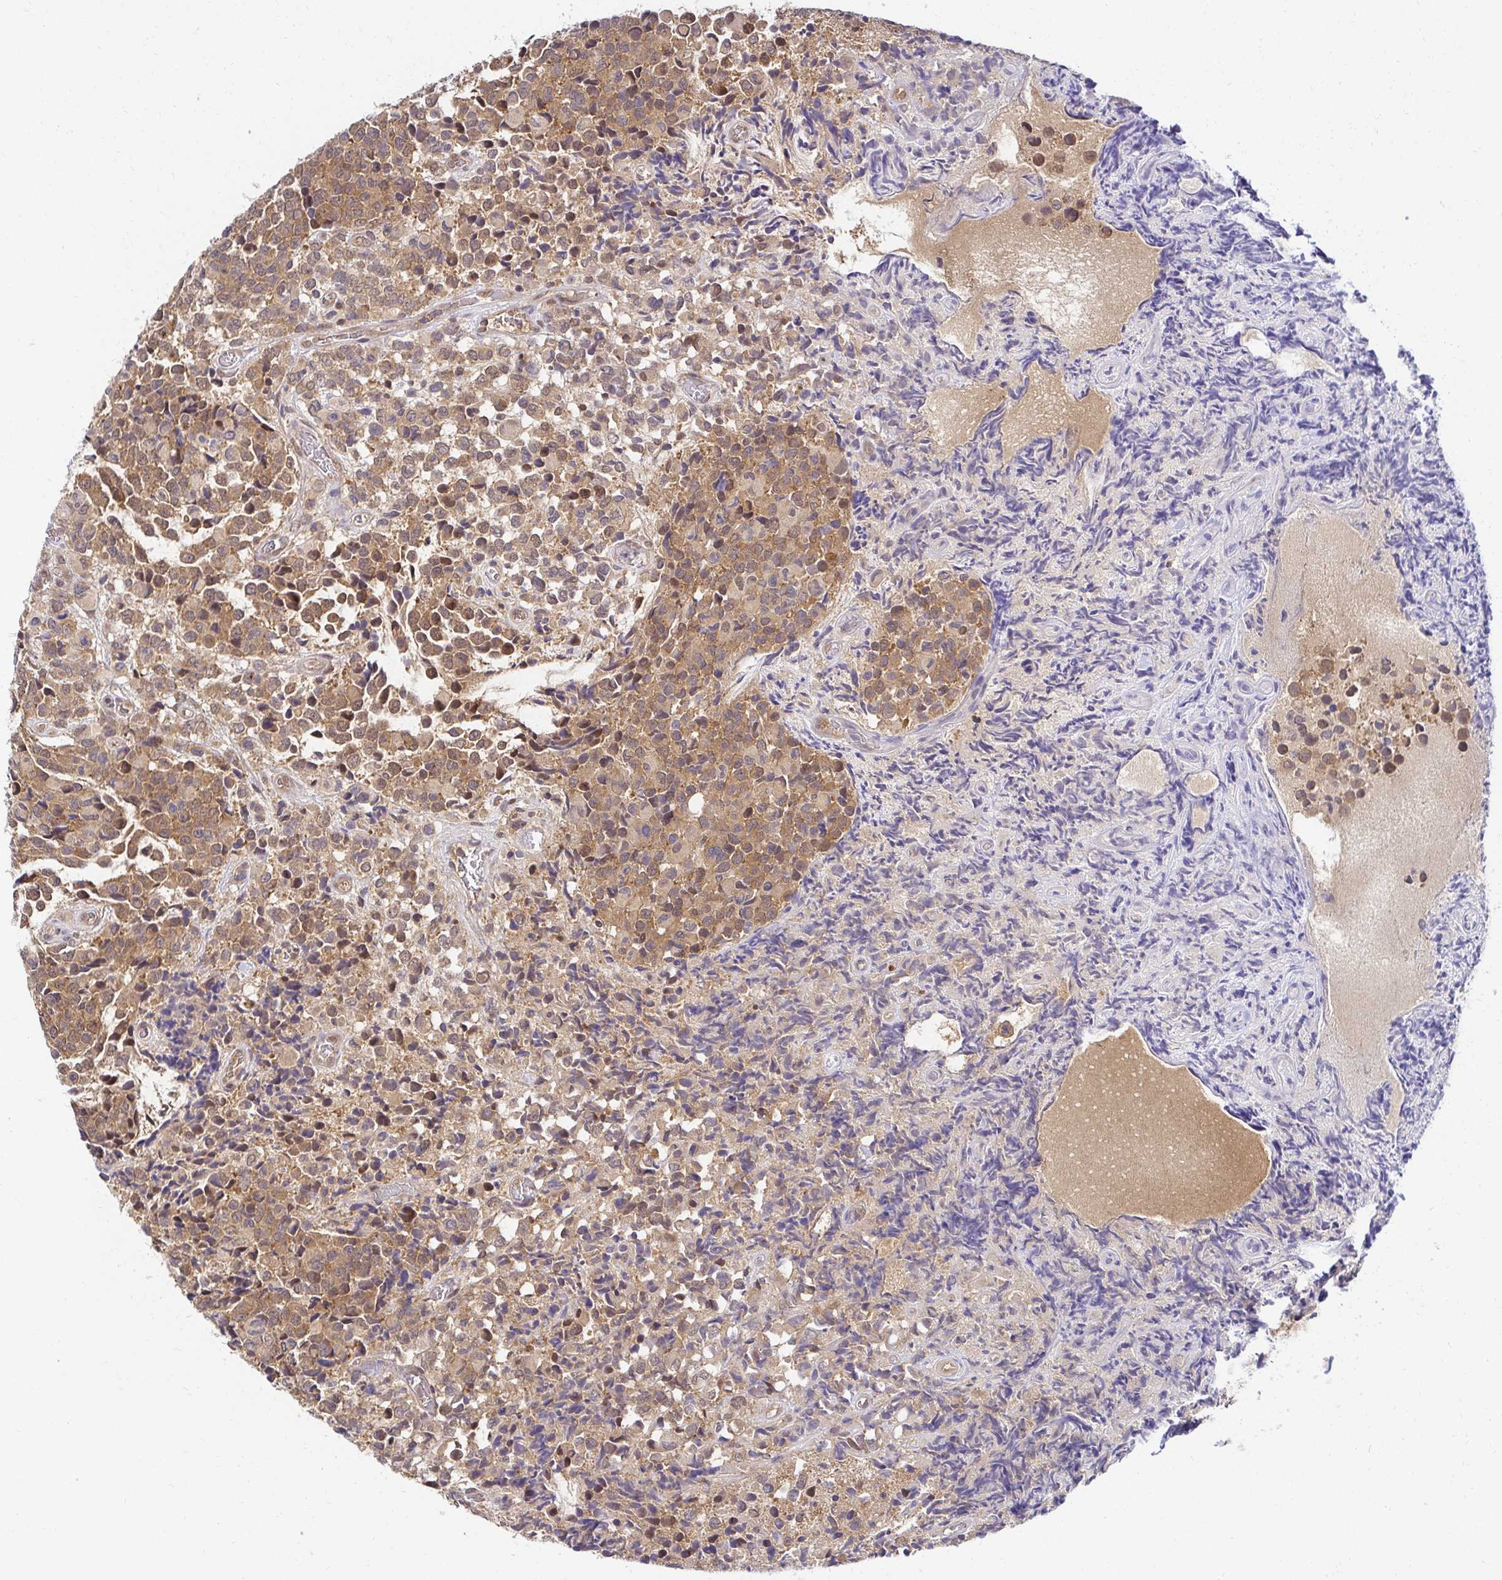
{"staining": {"intensity": "moderate", "quantity": ">75%", "location": "cytoplasmic/membranous,nuclear"}, "tissue": "glioma", "cell_type": "Tumor cells", "image_type": "cancer", "snomed": [{"axis": "morphology", "description": "Glioma, malignant, High grade"}, {"axis": "topography", "description": "Brain"}], "caption": "IHC image of glioma stained for a protein (brown), which shows medium levels of moderate cytoplasmic/membranous and nuclear expression in about >75% of tumor cells.", "gene": "PSMA4", "patient": {"sex": "male", "age": 39}}